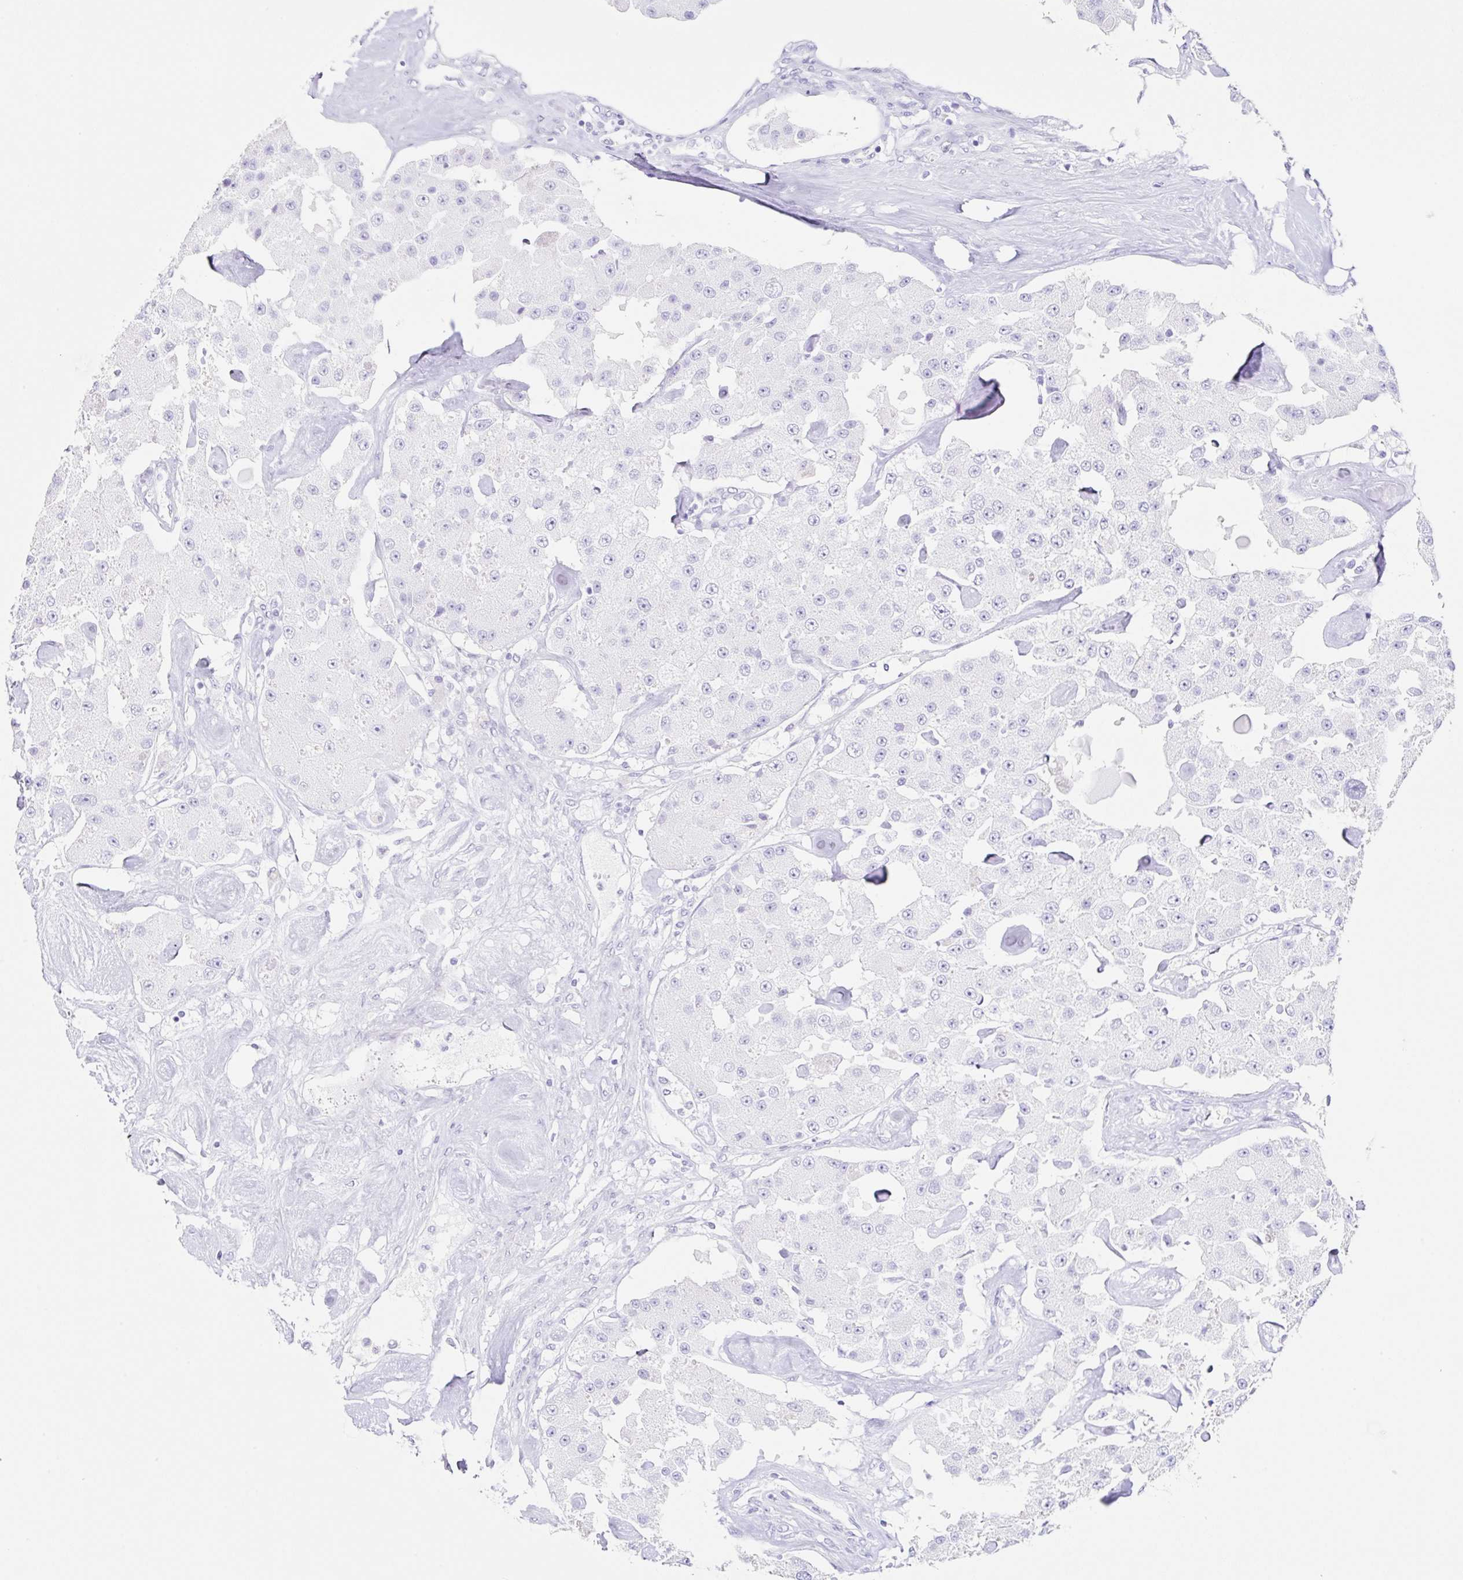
{"staining": {"intensity": "negative", "quantity": "none", "location": "none"}, "tissue": "carcinoid", "cell_type": "Tumor cells", "image_type": "cancer", "snomed": [{"axis": "morphology", "description": "Carcinoid, malignant, NOS"}, {"axis": "topography", "description": "Pancreas"}], "caption": "This is an immunohistochemistry (IHC) histopathology image of human malignant carcinoid. There is no expression in tumor cells.", "gene": "CLDND2", "patient": {"sex": "male", "age": 41}}